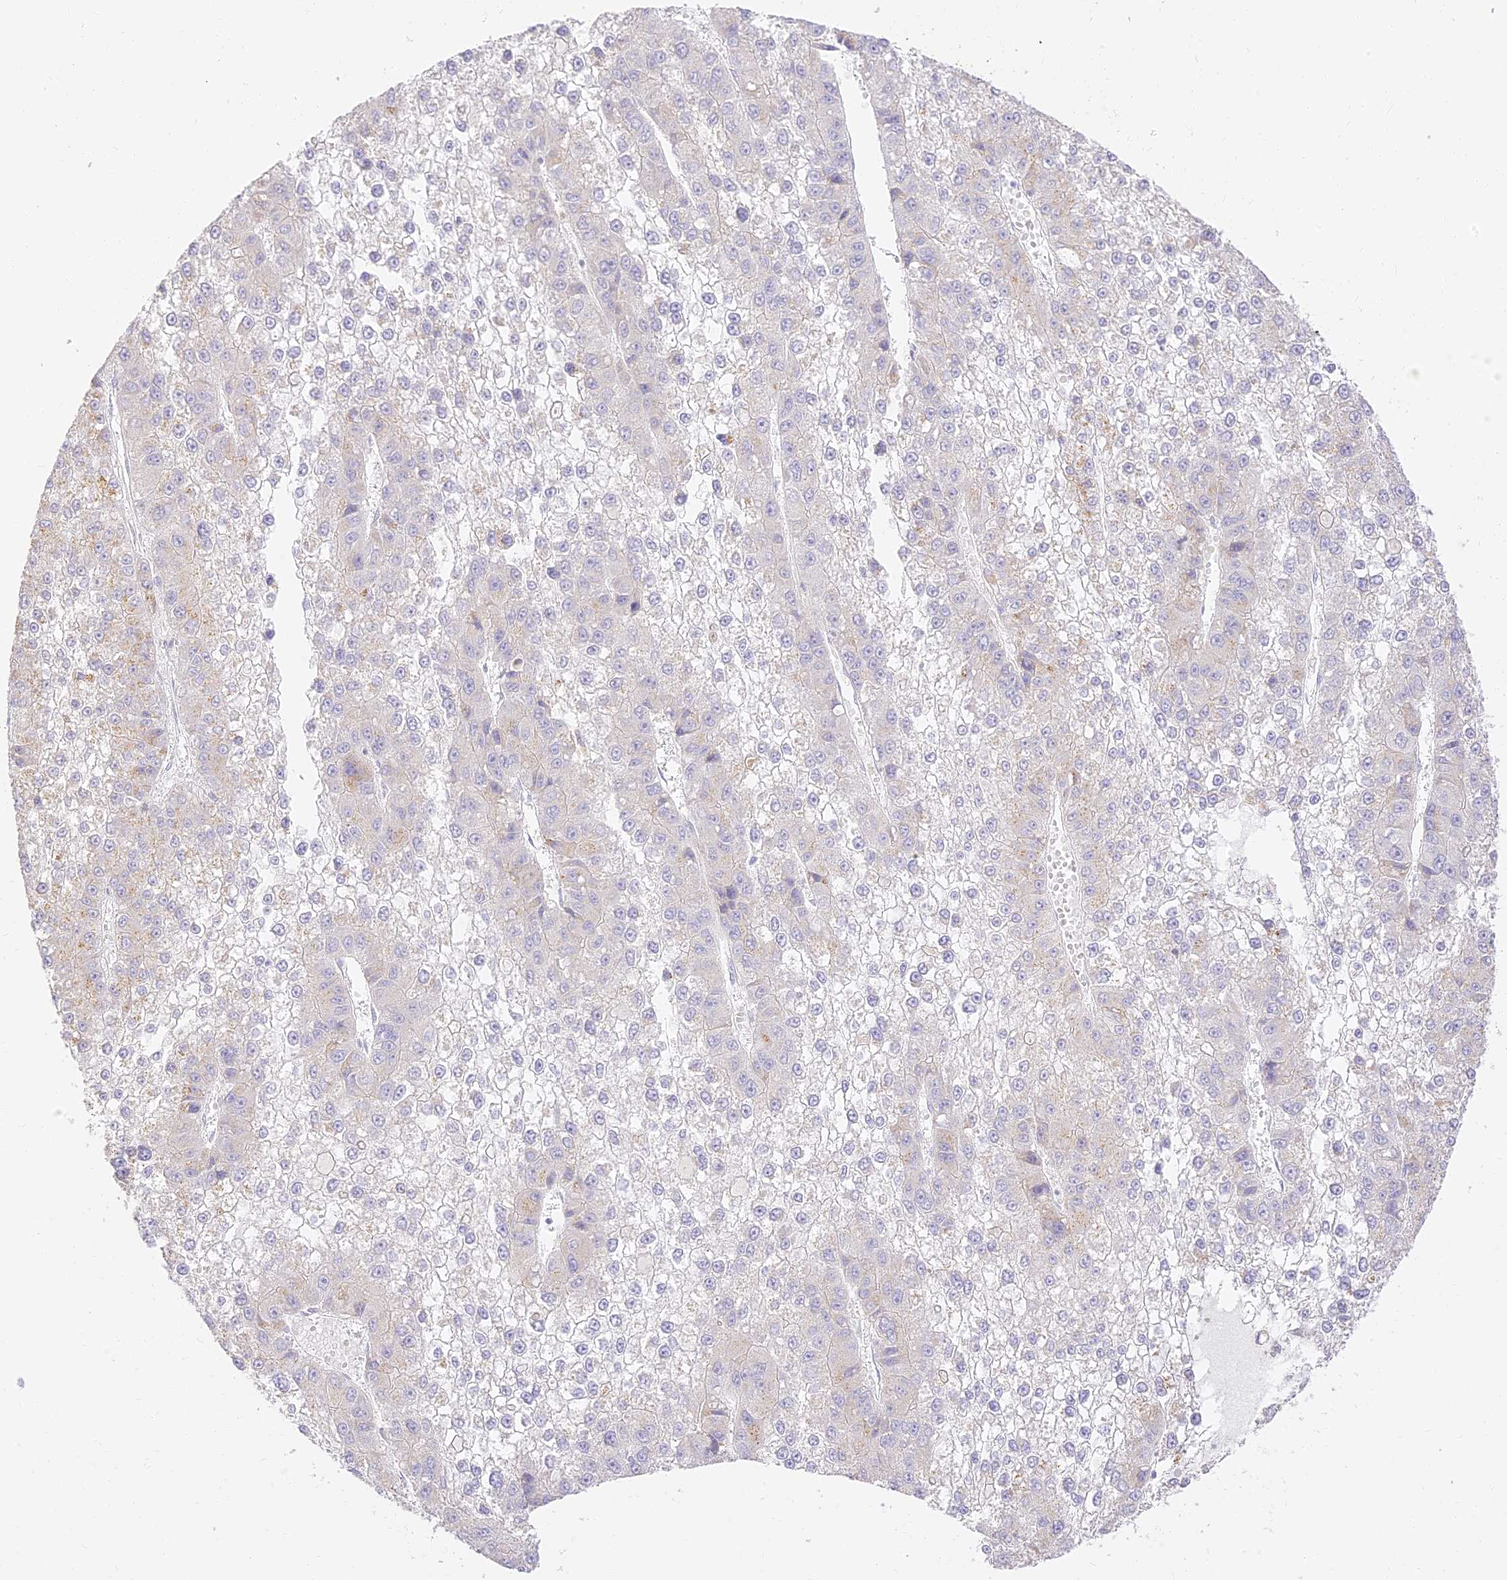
{"staining": {"intensity": "negative", "quantity": "none", "location": "none"}, "tissue": "liver cancer", "cell_type": "Tumor cells", "image_type": "cancer", "snomed": [{"axis": "morphology", "description": "Carcinoma, Hepatocellular, NOS"}, {"axis": "topography", "description": "Liver"}], "caption": "This is a micrograph of immunohistochemistry (IHC) staining of liver cancer, which shows no expression in tumor cells.", "gene": "SEC13", "patient": {"sex": "female", "age": 73}}